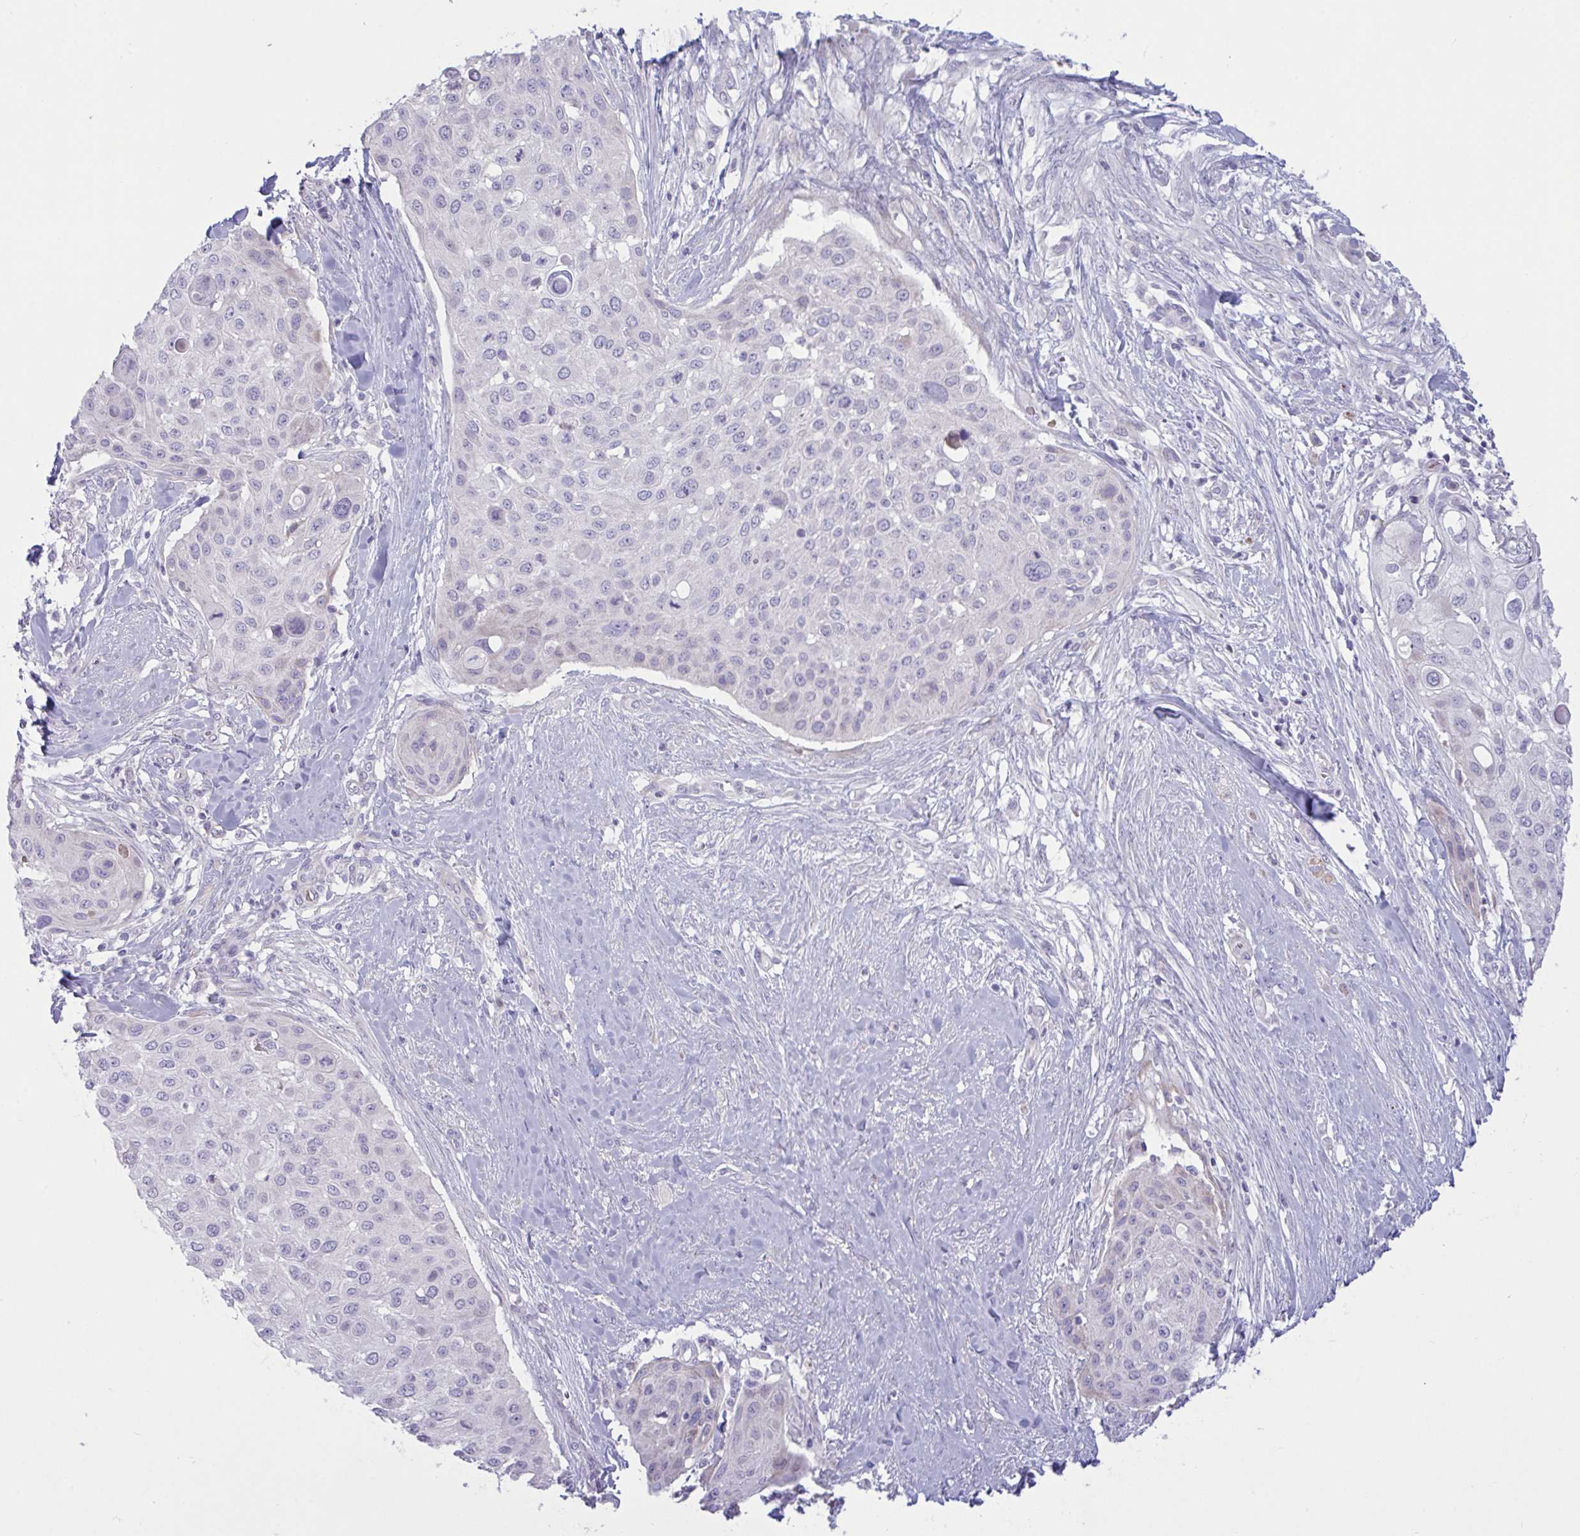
{"staining": {"intensity": "negative", "quantity": "none", "location": "none"}, "tissue": "skin cancer", "cell_type": "Tumor cells", "image_type": "cancer", "snomed": [{"axis": "morphology", "description": "Squamous cell carcinoma, NOS"}, {"axis": "topography", "description": "Skin"}], "caption": "Skin cancer stained for a protein using immunohistochemistry demonstrates no positivity tumor cells.", "gene": "VWC2", "patient": {"sex": "female", "age": 87}}